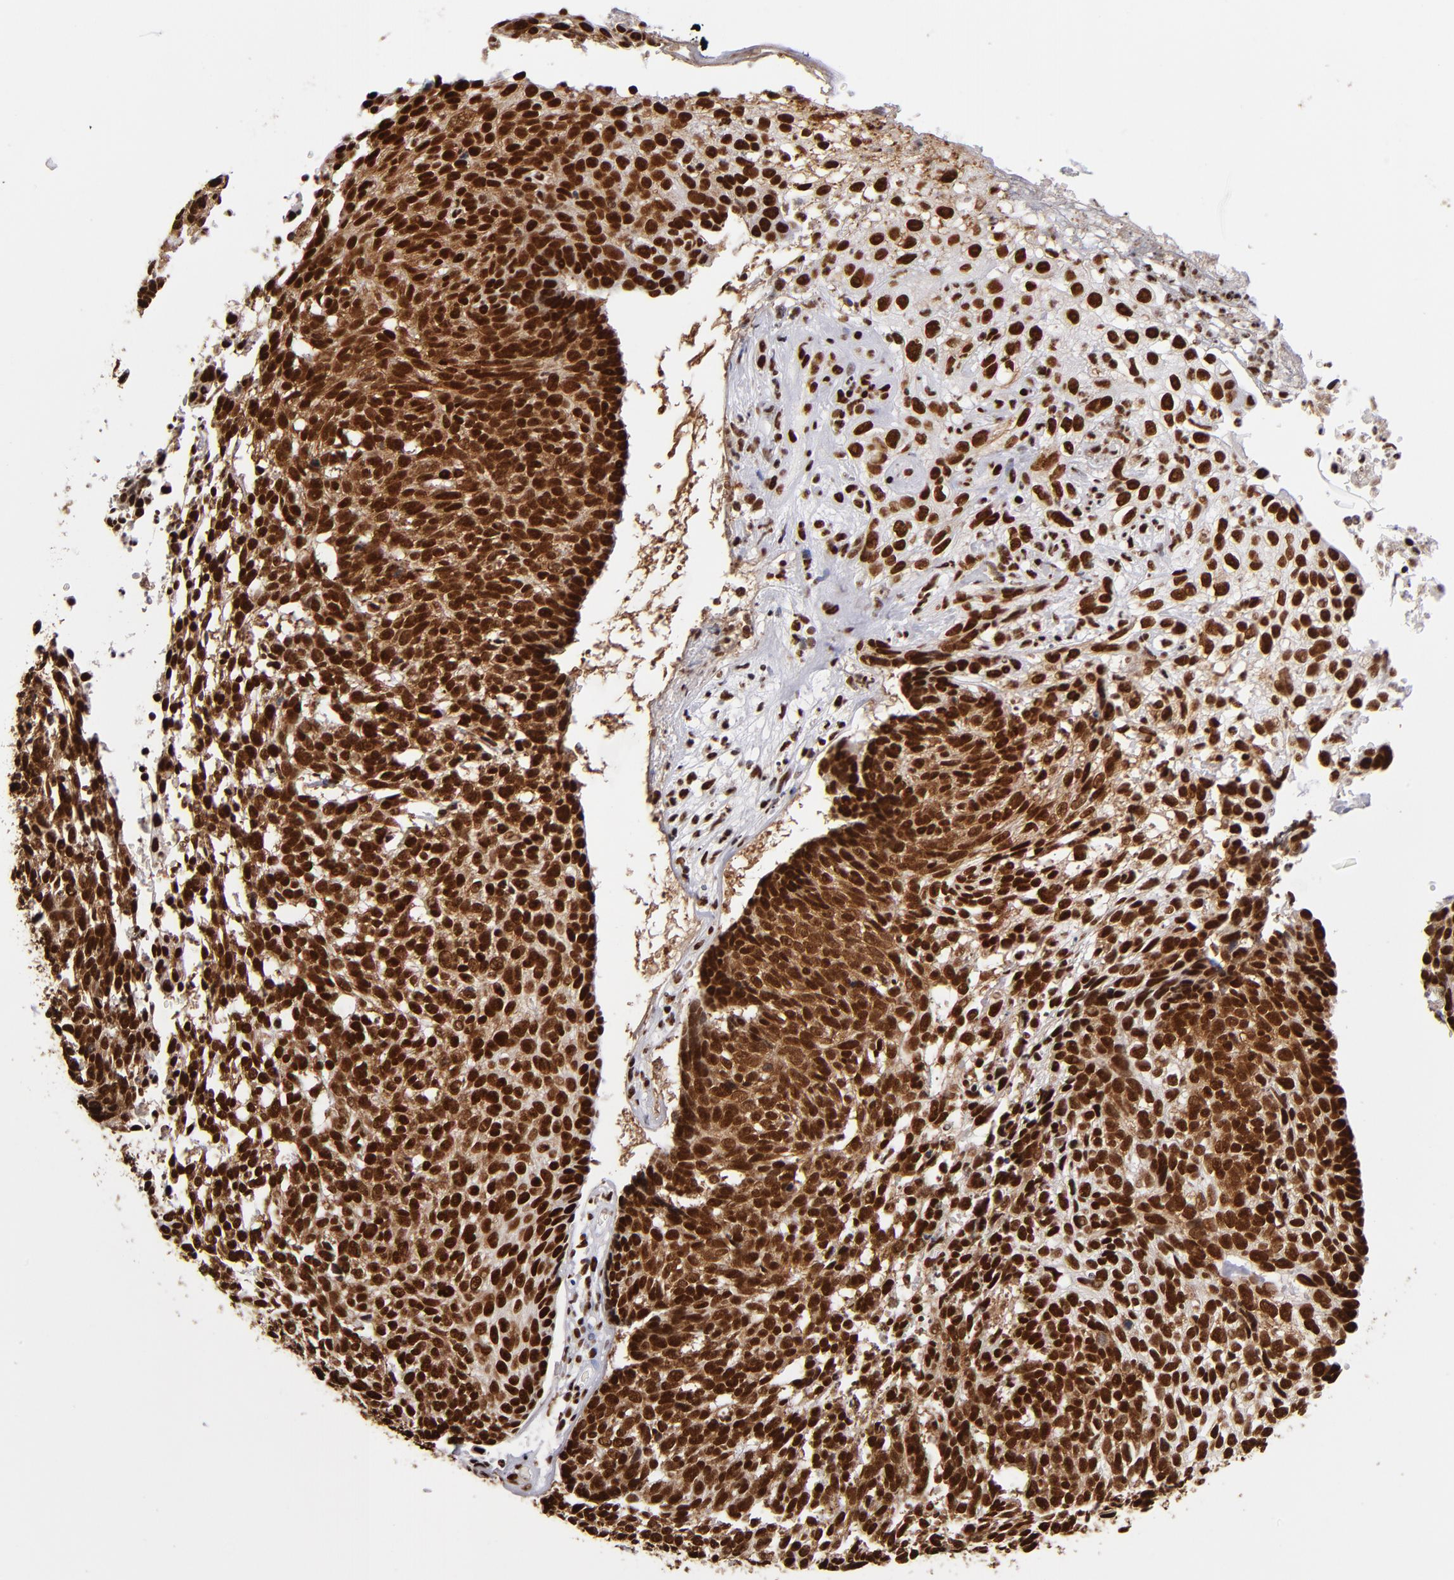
{"staining": {"intensity": "strong", "quantity": ">75%", "location": "nuclear"}, "tissue": "skin cancer", "cell_type": "Tumor cells", "image_type": "cancer", "snomed": [{"axis": "morphology", "description": "Basal cell carcinoma"}, {"axis": "topography", "description": "Skin"}], "caption": "Human skin cancer (basal cell carcinoma) stained with a protein marker shows strong staining in tumor cells.", "gene": "MRE11", "patient": {"sex": "male", "age": 72}}